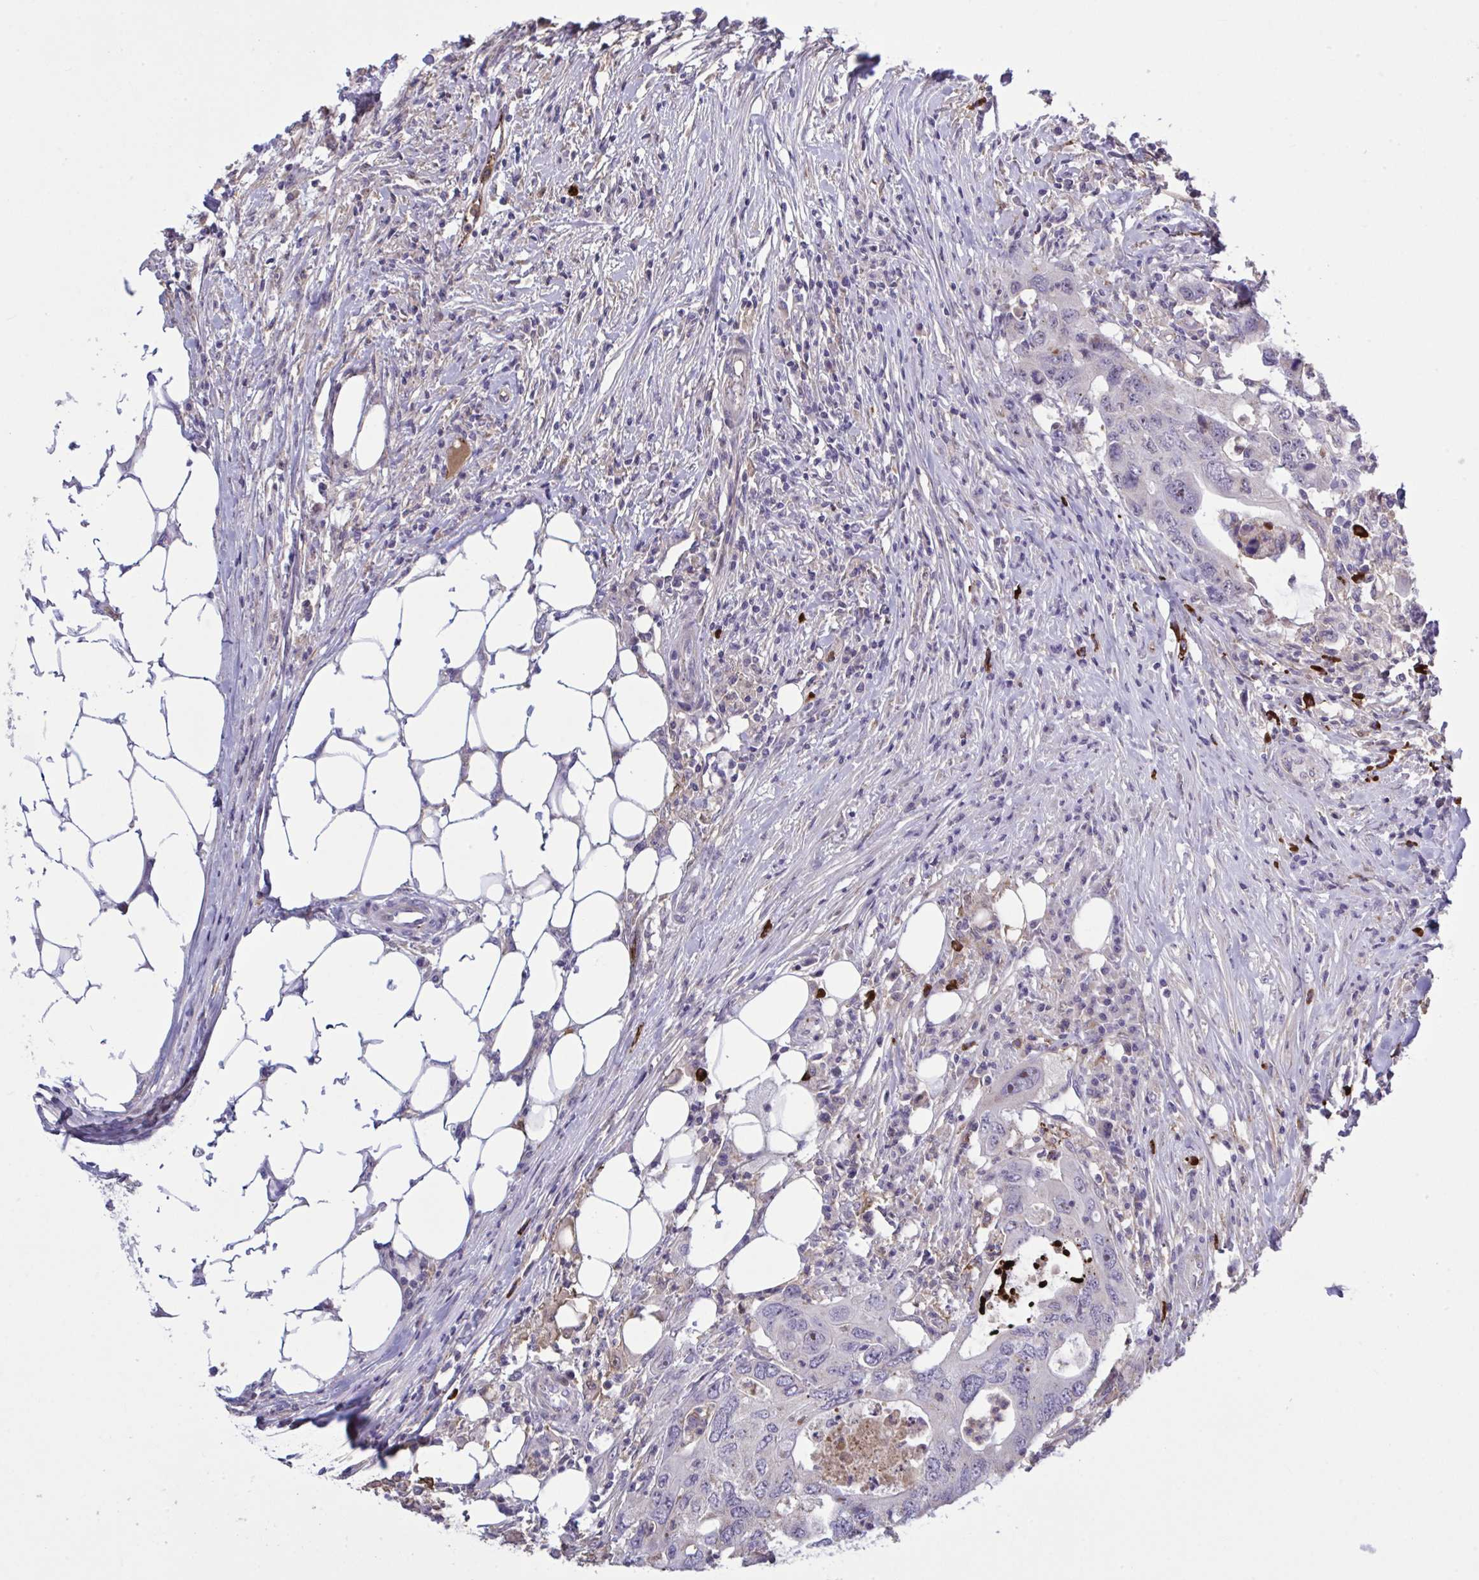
{"staining": {"intensity": "negative", "quantity": "none", "location": "none"}, "tissue": "colorectal cancer", "cell_type": "Tumor cells", "image_type": "cancer", "snomed": [{"axis": "morphology", "description": "Adenocarcinoma, NOS"}, {"axis": "topography", "description": "Colon"}], "caption": "Immunohistochemistry of human colorectal cancer (adenocarcinoma) reveals no expression in tumor cells.", "gene": "CD101", "patient": {"sex": "male", "age": 71}}